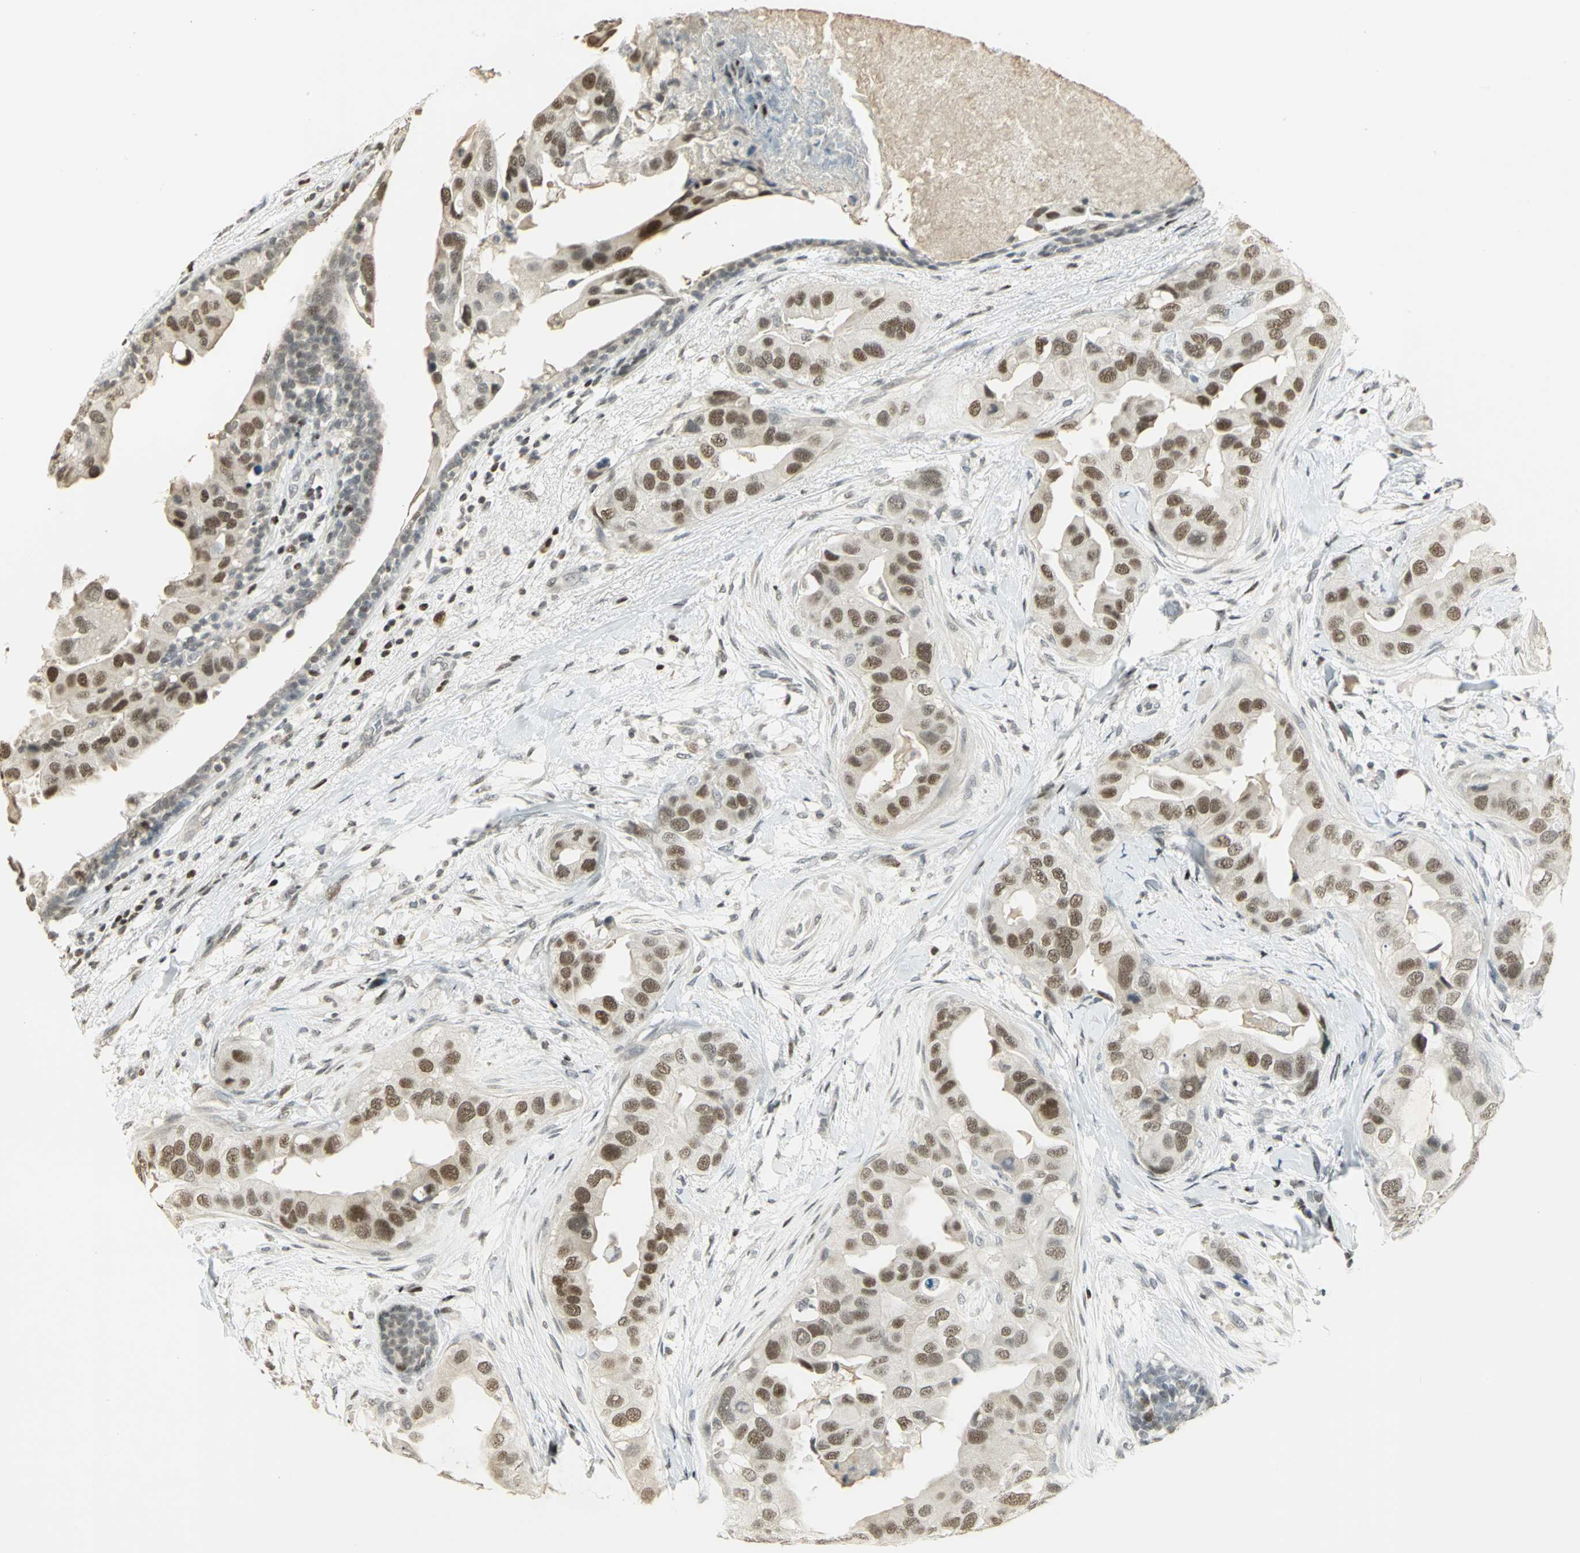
{"staining": {"intensity": "moderate", "quantity": ">75%", "location": "nuclear"}, "tissue": "breast cancer", "cell_type": "Tumor cells", "image_type": "cancer", "snomed": [{"axis": "morphology", "description": "Duct carcinoma"}, {"axis": "topography", "description": "Breast"}], "caption": "Immunohistochemical staining of breast intraductal carcinoma demonstrates medium levels of moderate nuclear protein staining in approximately >75% of tumor cells.", "gene": "KDM1A", "patient": {"sex": "female", "age": 40}}